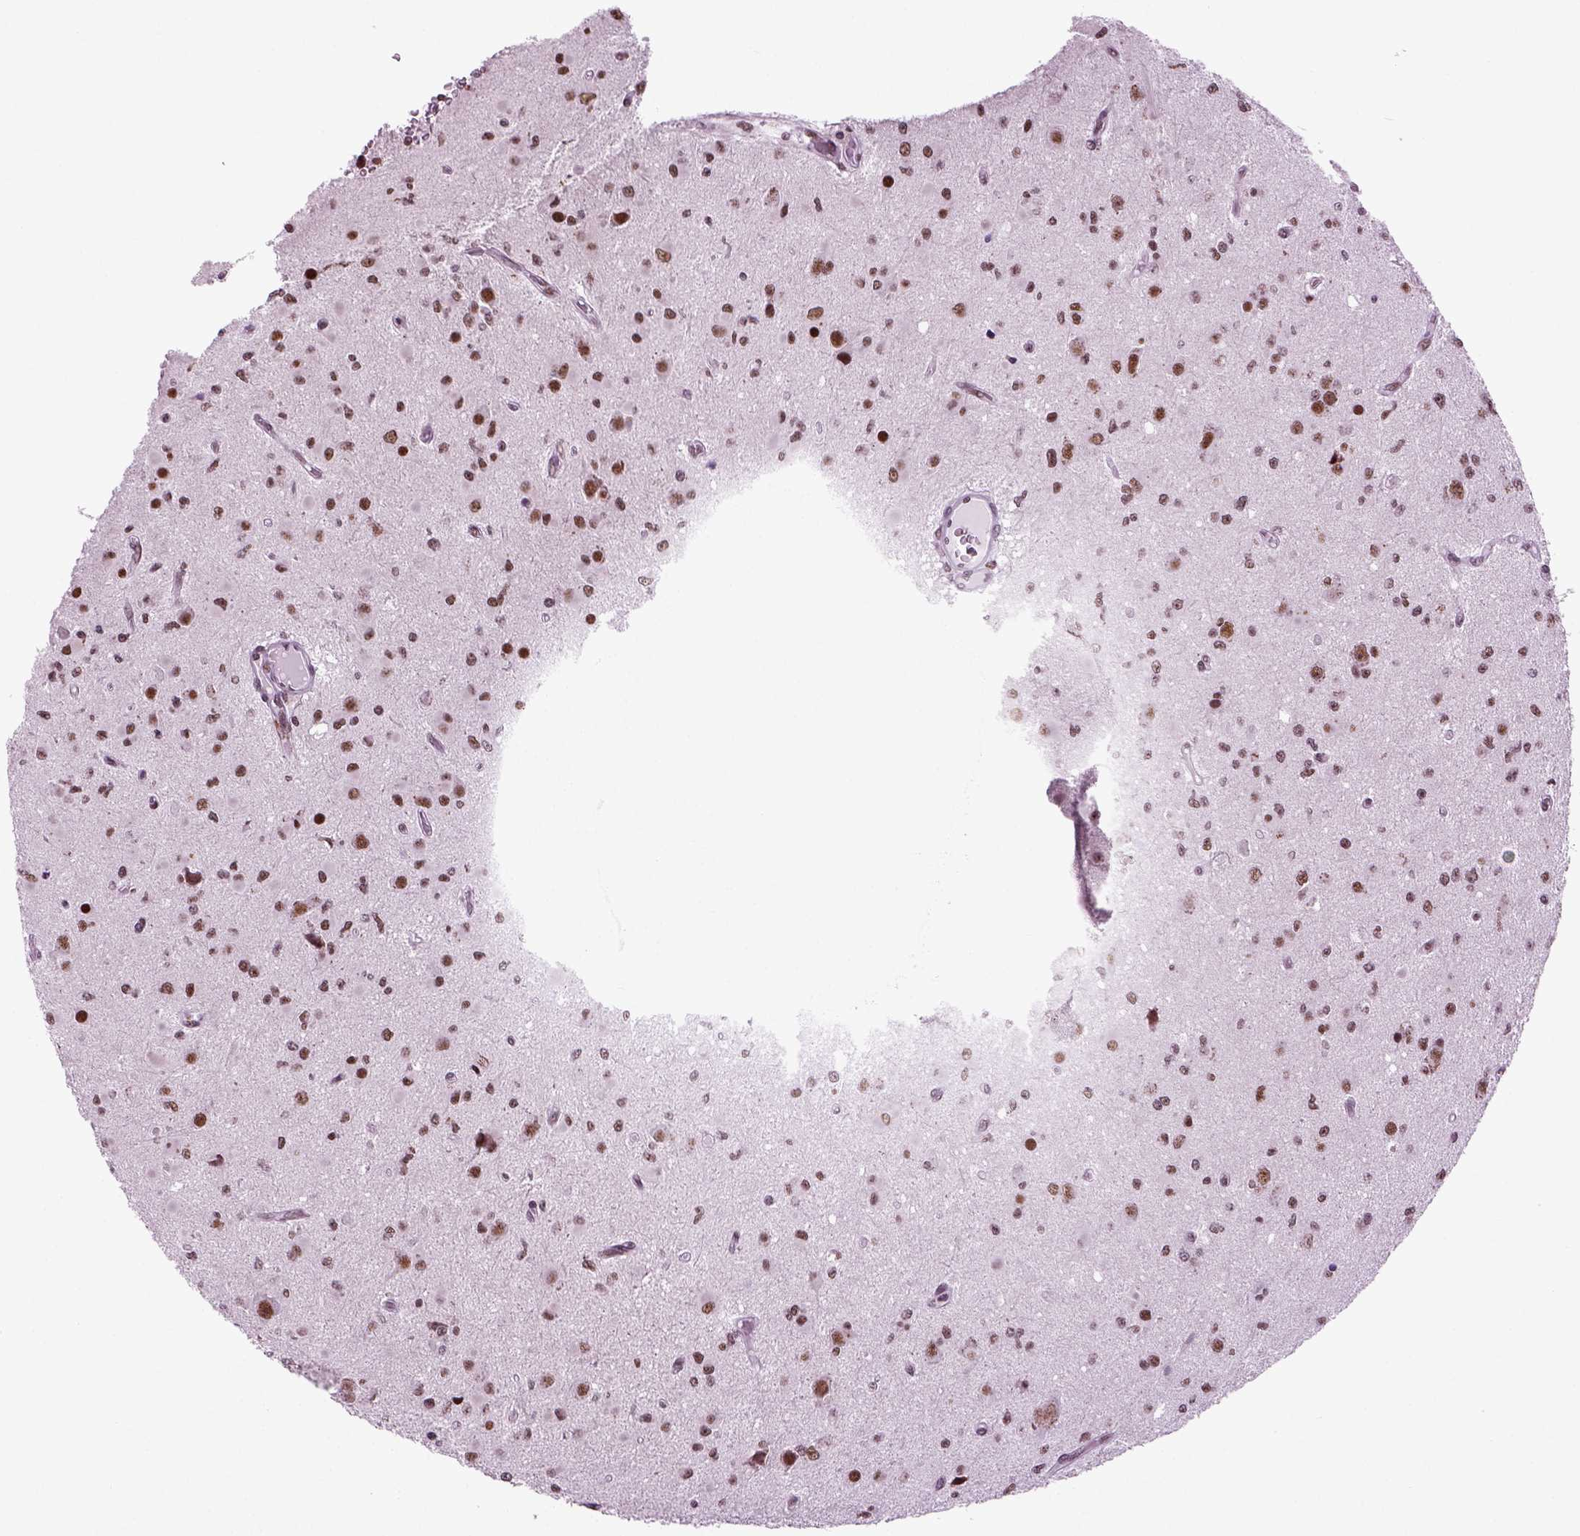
{"staining": {"intensity": "weak", "quantity": "<25%", "location": "nuclear"}, "tissue": "glioma", "cell_type": "Tumor cells", "image_type": "cancer", "snomed": [{"axis": "morphology", "description": "Glioma, malignant, Low grade"}, {"axis": "topography", "description": "Brain"}], "caption": "A micrograph of human malignant glioma (low-grade) is negative for staining in tumor cells.", "gene": "RCOR3", "patient": {"sex": "female", "age": 45}}